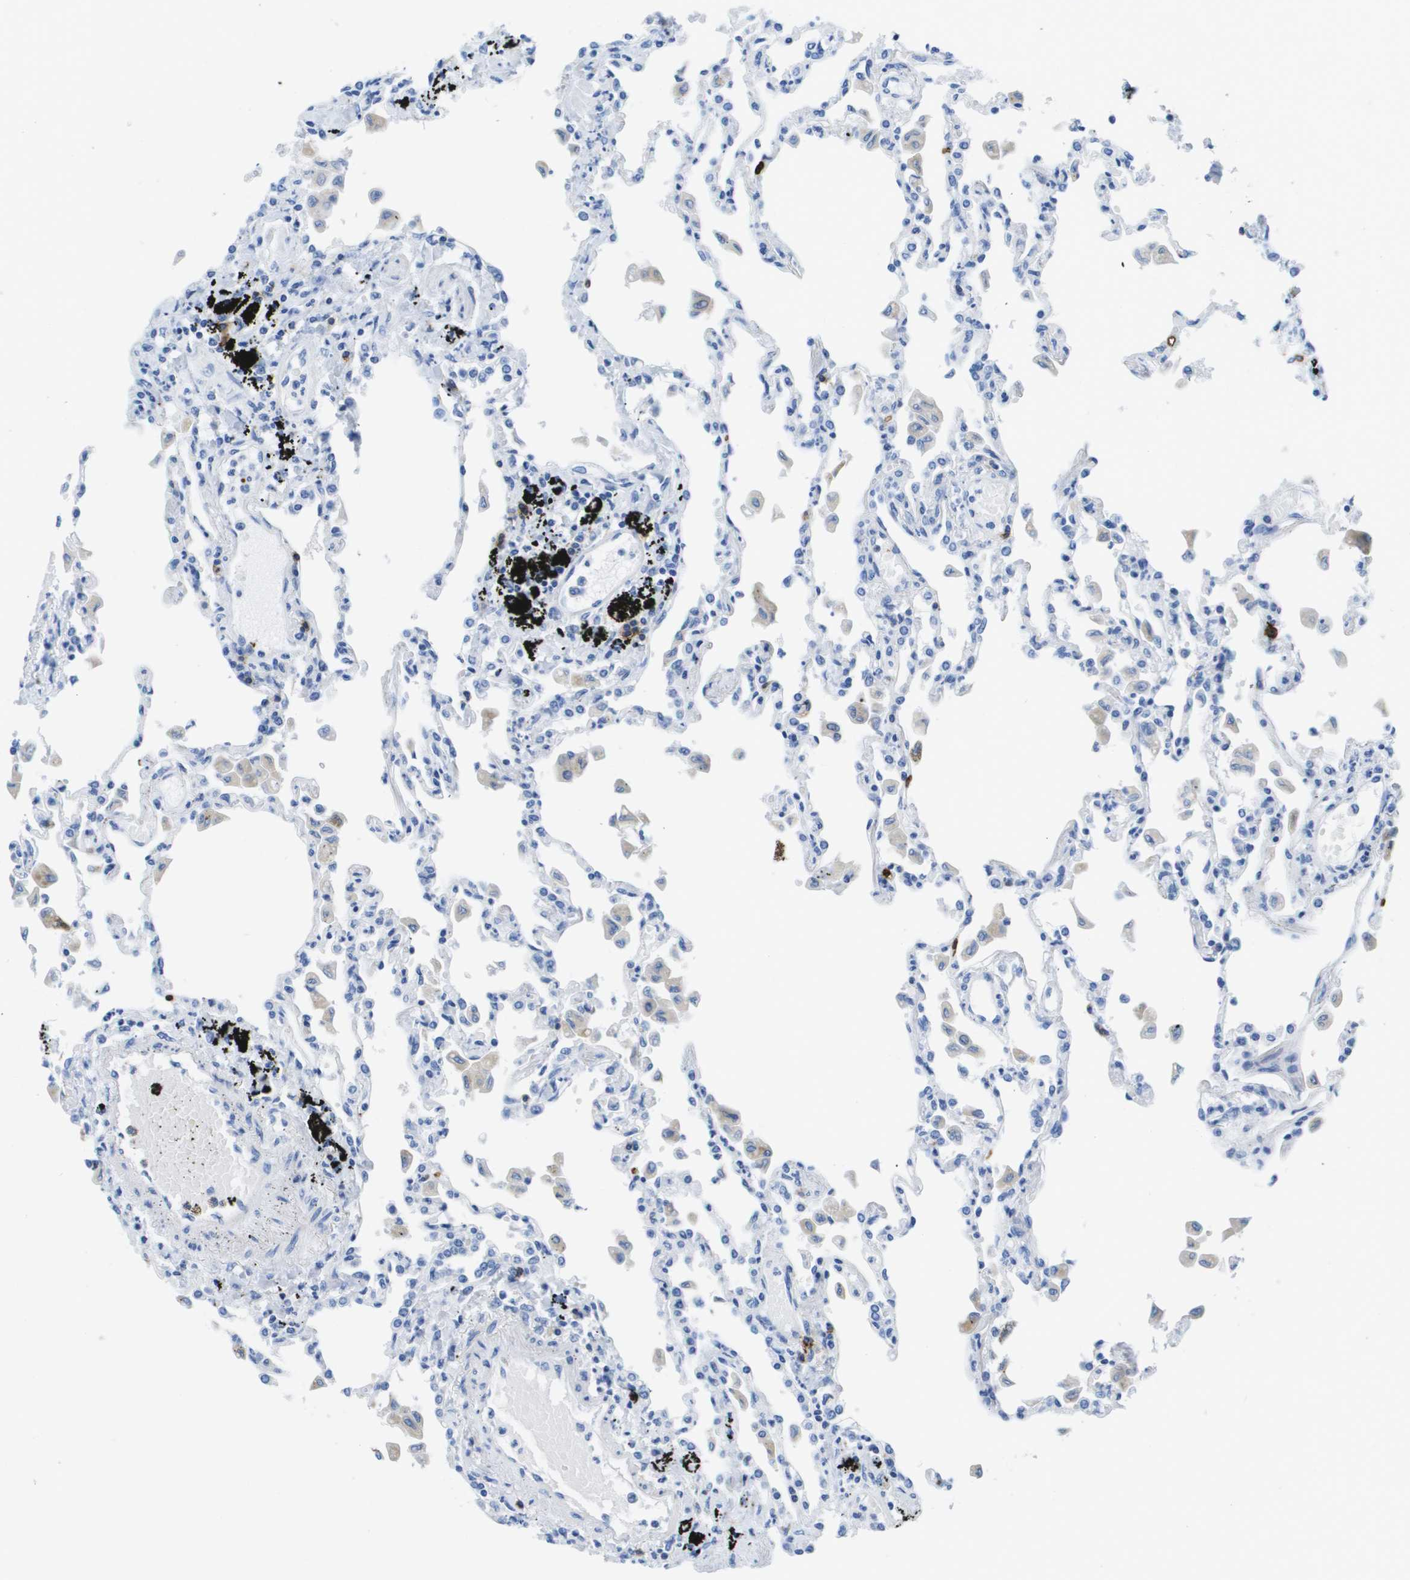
{"staining": {"intensity": "negative", "quantity": "none", "location": "none"}, "tissue": "lung", "cell_type": "Alveolar cells", "image_type": "normal", "snomed": [{"axis": "morphology", "description": "Normal tissue, NOS"}, {"axis": "topography", "description": "Bronchus"}, {"axis": "topography", "description": "Lung"}], "caption": "This is a histopathology image of immunohistochemistry (IHC) staining of benign lung, which shows no positivity in alveolar cells.", "gene": "MS4A1", "patient": {"sex": "female", "age": 49}}